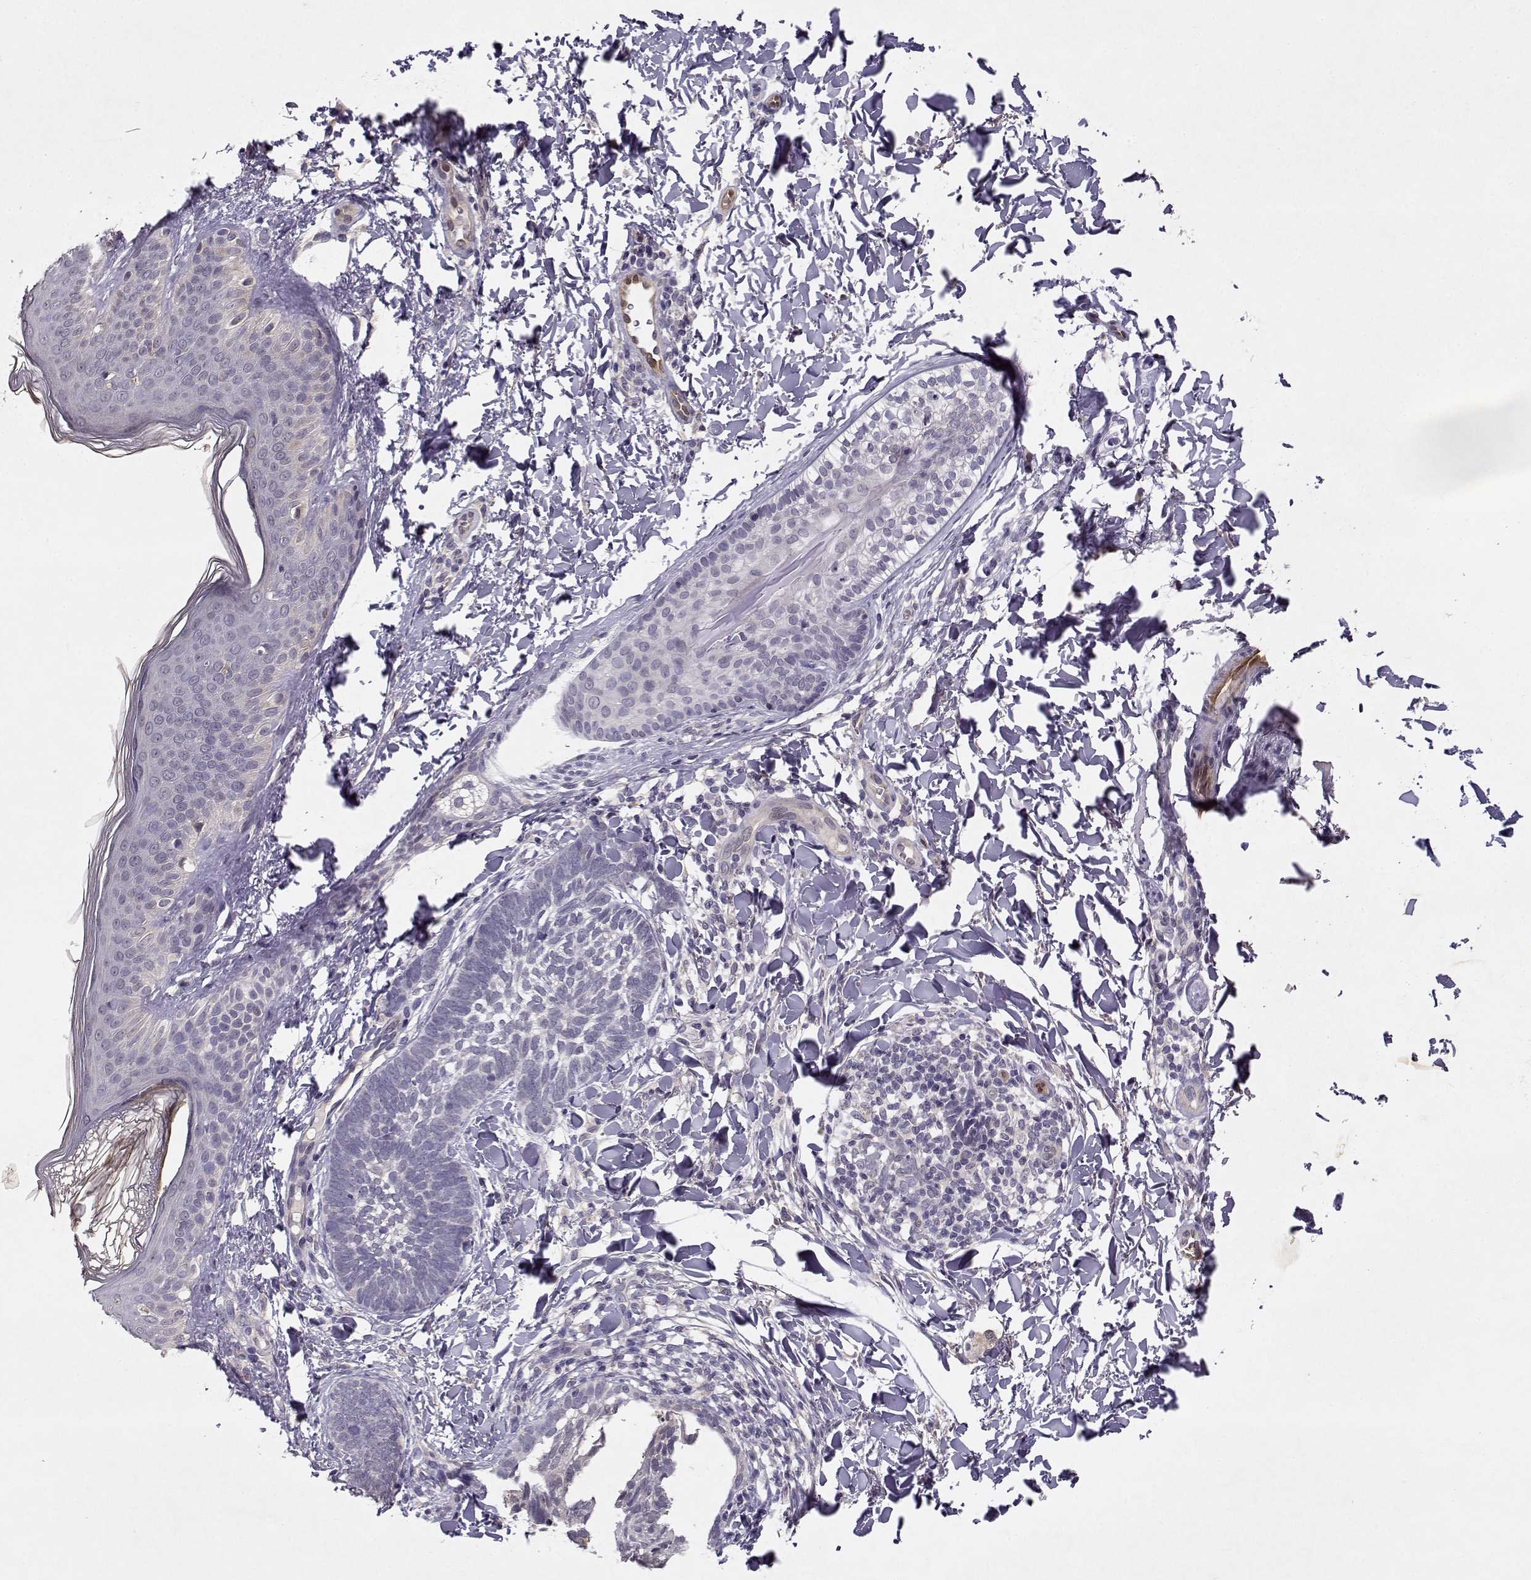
{"staining": {"intensity": "negative", "quantity": "none", "location": "none"}, "tissue": "skin cancer", "cell_type": "Tumor cells", "image_type": "cancer", "snomed": [{"axis": "morphology", "description": "Normal tissue, NOS"}, {"axis": "morphology", "description": "Basal cell carcinoma"}, {"axis": "topography", "description": "Skin"}], "caption": "Immunohistochemical staining of human basal cell carcinoma (skin) demonstrates no significant expression in tumor cells.", "gene": "BMX", "patient": {"sex": "male", "age": 46}}